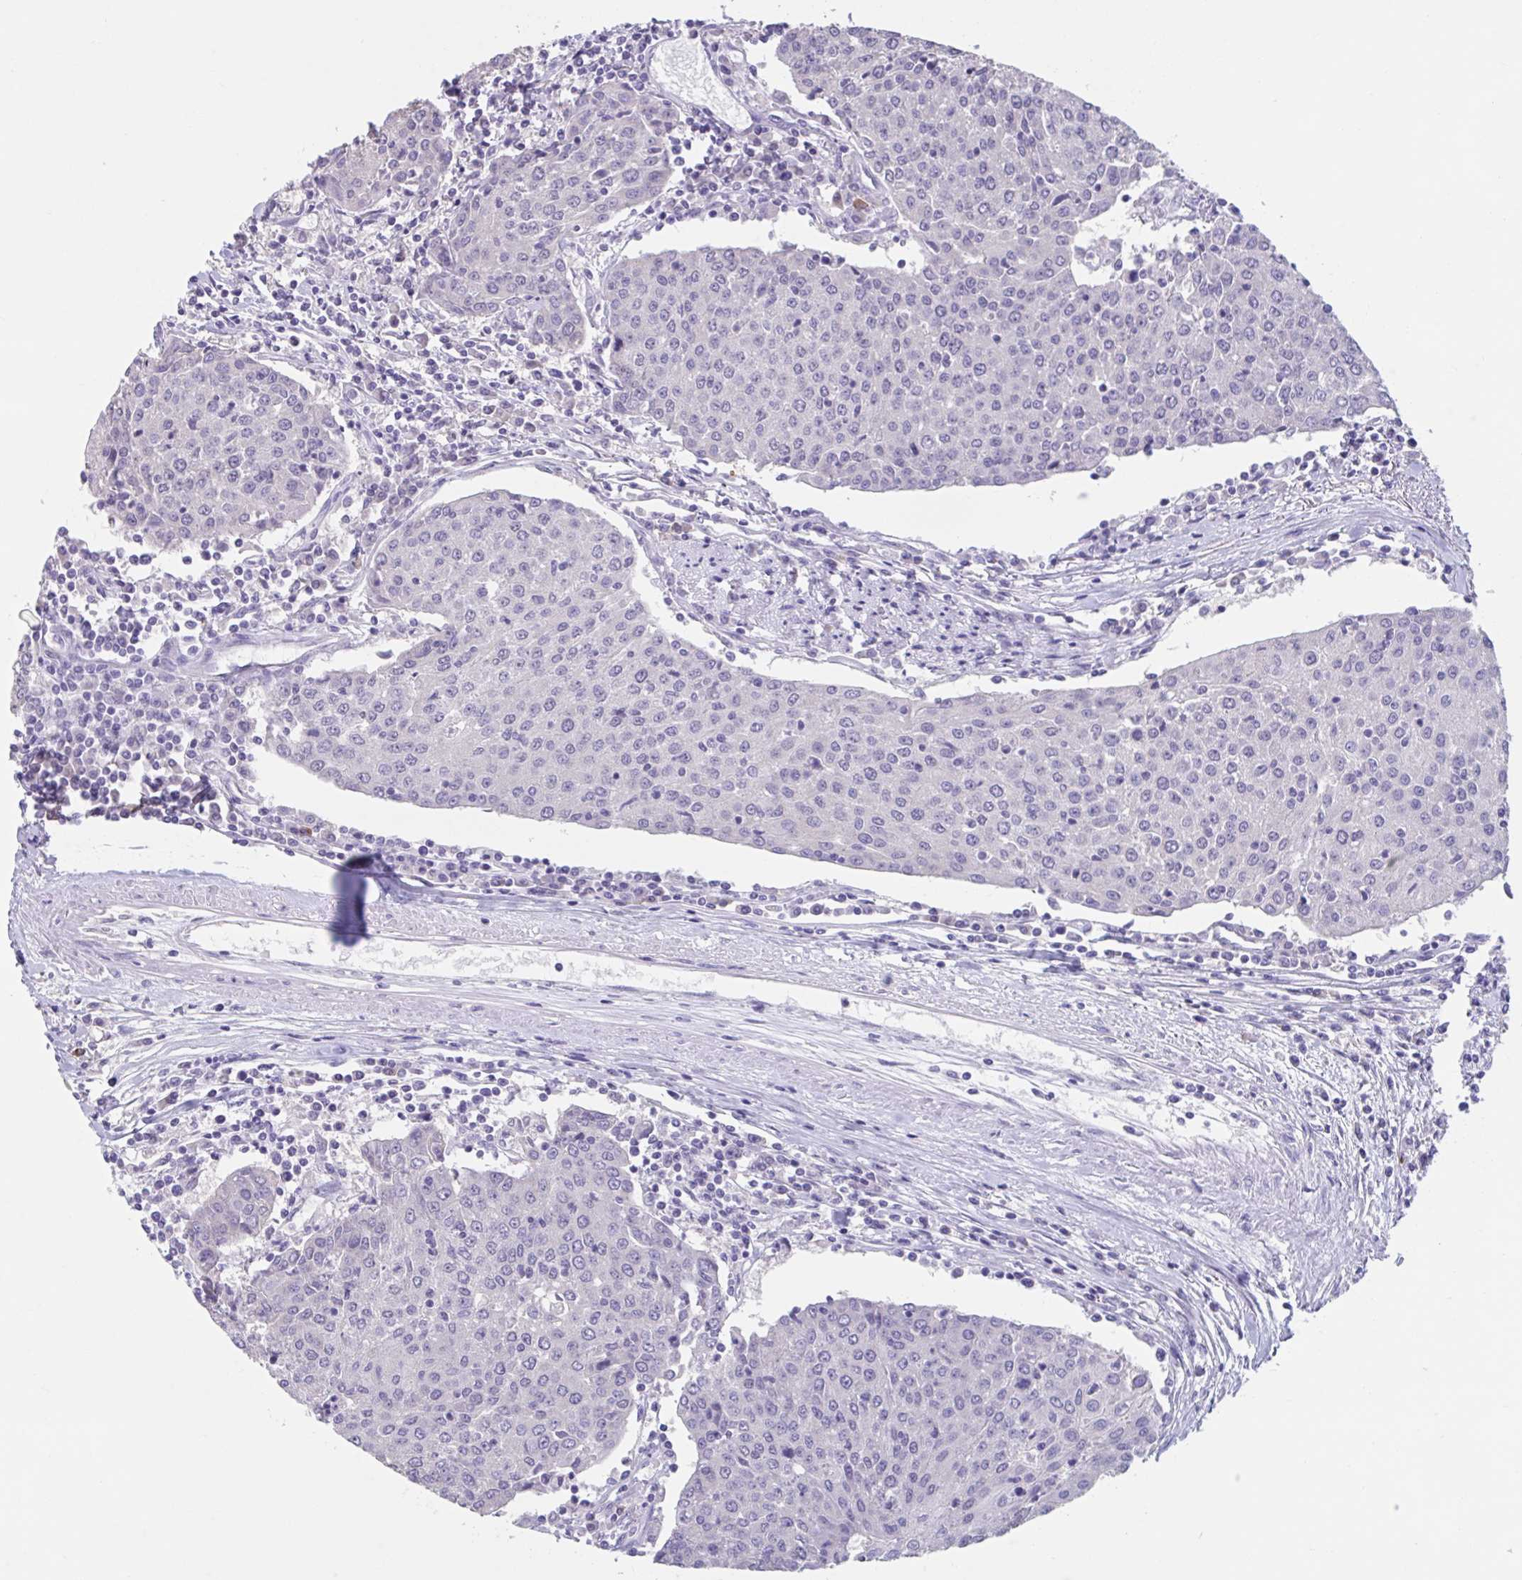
{"staining": {"intensity": "negative", "quantity": "none", "location": "none"}, "tissue": "urothelial cancer", "cell_type": "Tumor cells", "image_type": "cancer", "snomed": [{"axis": "morphology", "description": "Urothelial carcinoma, High grade"}, {"axis": "topography", "description": "Urinary bladder"}], "caption": "This is an immunohistochemistry (IHC) micrograph of human urothelial cancer. There is no positivity in tumor cells.", "gene": "GPR162", "patient": {"sex": "female", "age": 85}}